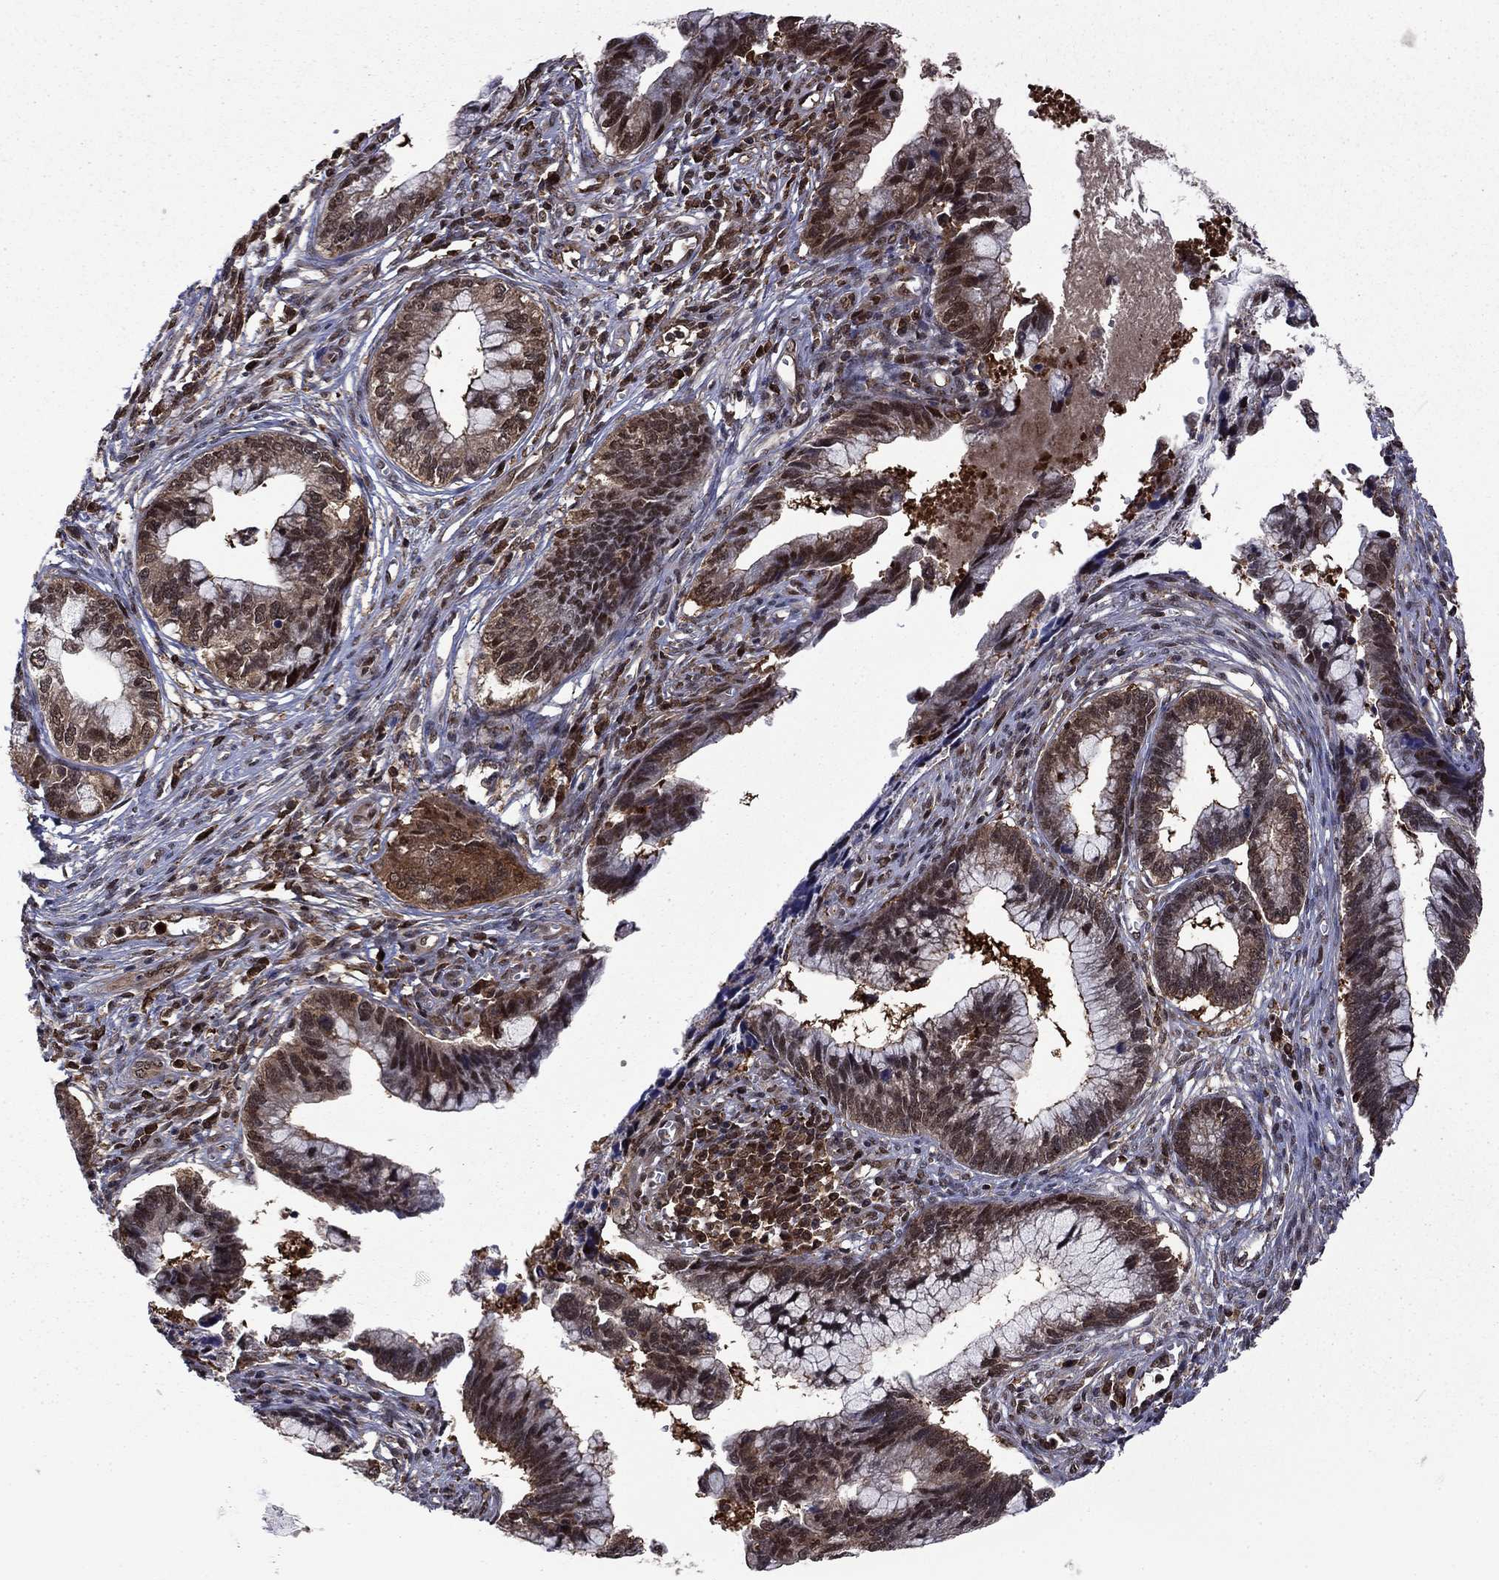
{"staining": {"intensity": "moderate", "quantity": "<25%", "location": "nuclear"}, "tissue": "cervical cancer", "cell_type": "Tumor cells", "image_type": "cancer", "snomed": [{"axis": "morphology", "description": "Adenocarcinoma, NOS"}, {"axis": "topography", "description": "Cervix"}], "caption": "Immunohistochemical staining of human adenocarcinoma (cervical) demonstrates low levels of moderate nuclear protein staining in approximately <25% of tumor cells.", "gene": "PSMD2", "patient": {"sex": "female", "age": 44}}